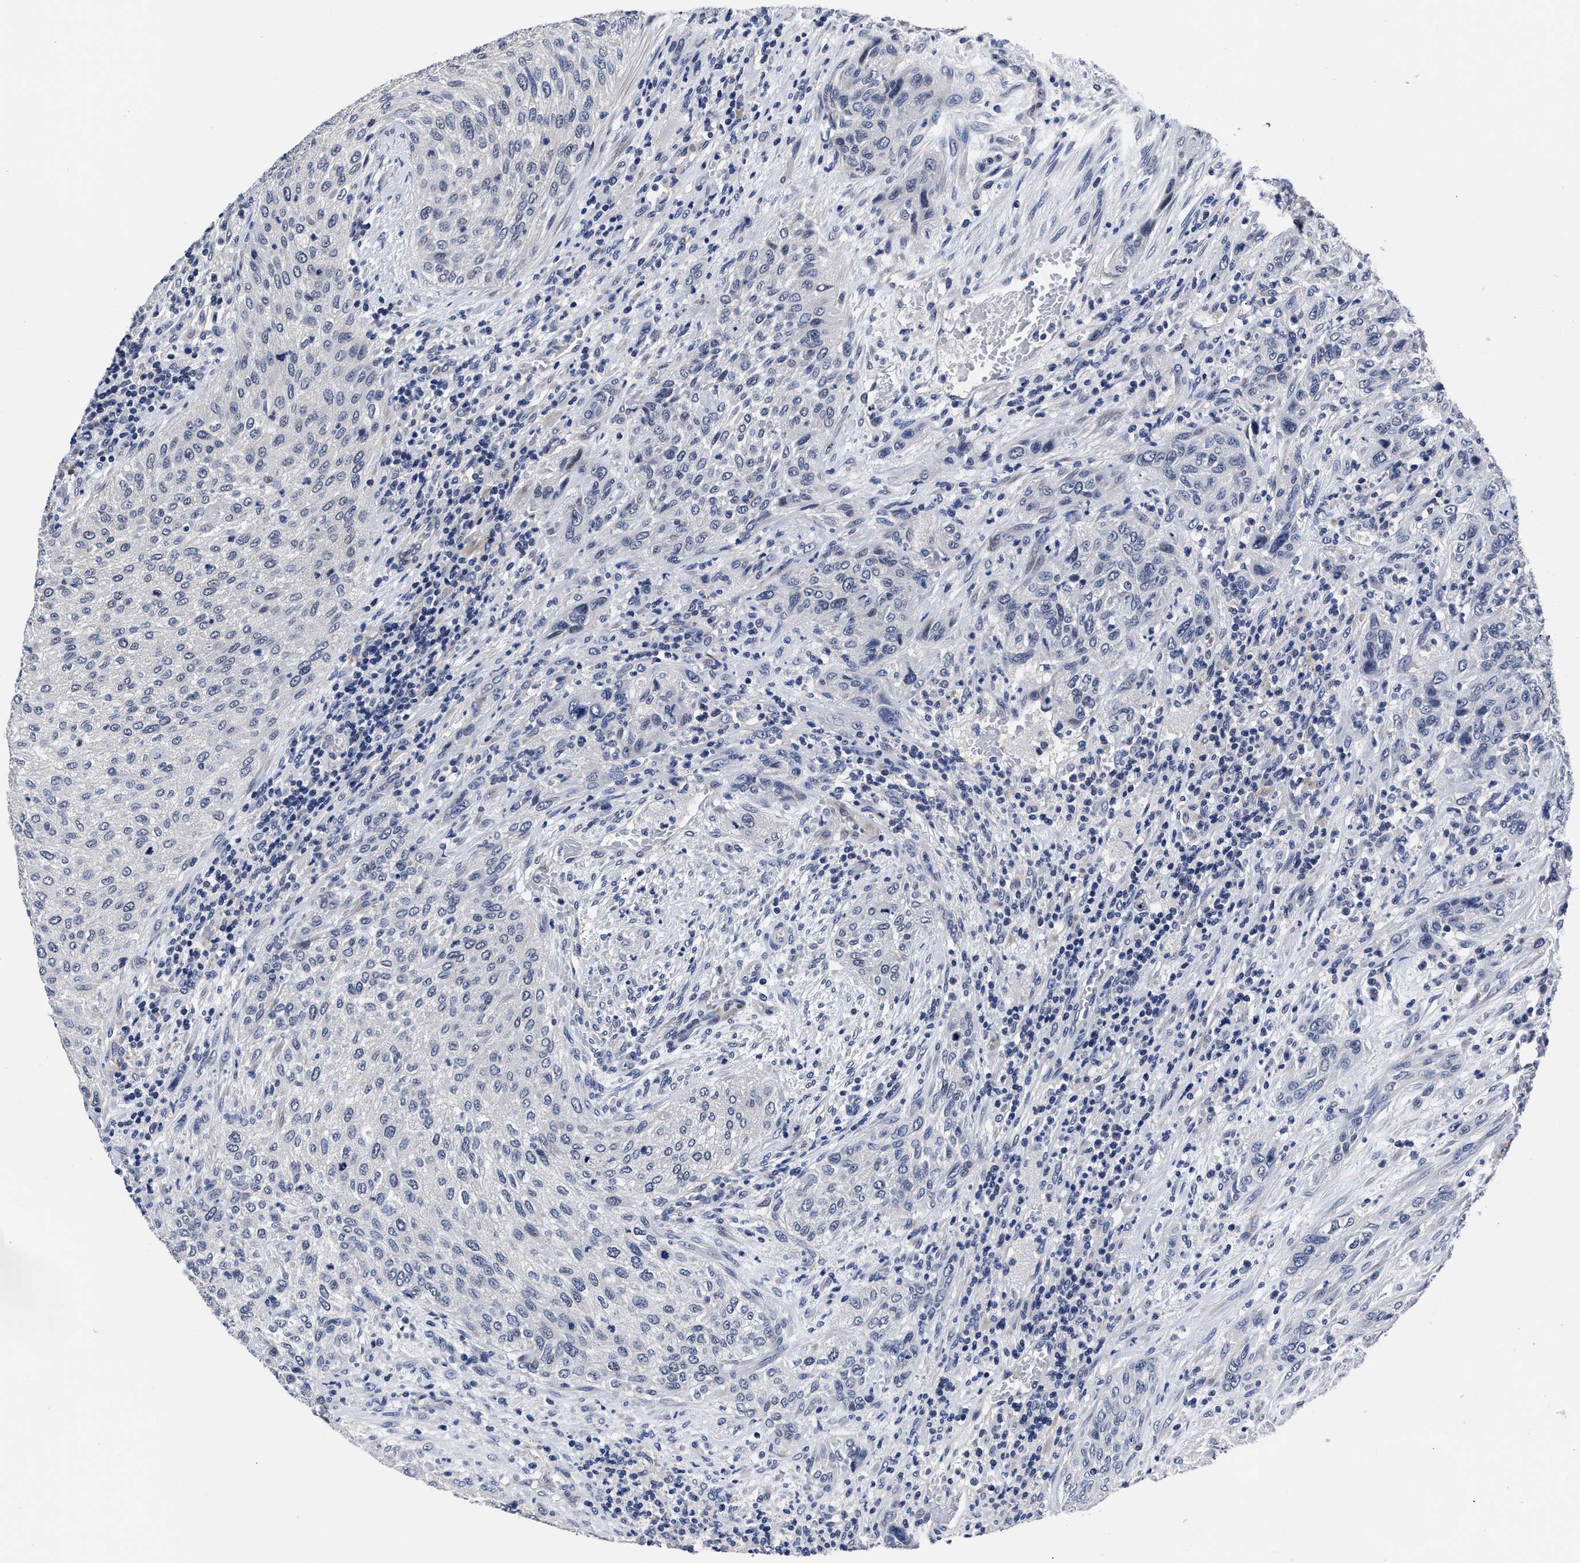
{"staining": {"intensity": "negative", "quantity": "none", "location": "none"}, "tissue": "urothelial cancer", "cell_type": "Tumor cells", "image_type": "cancer", "snomed": [{"axis": "morphology", "description": "Urothelial carcinoma, Low grade"}, {"axis": "morphology", "description": "Urothelial carcinoma, High grade"}, {"axis": "topography", "description": "Urinary bladder"}], "caption": "Immunohistochemistry (IHC) image of neoplastic tissue: urothelial cancer stained with DAB (3,3'-diaminobenzidine) exhibits no significant protein positivity in tumor cells.", "gene": "OLFML2A", "patient": {"sex": "male", "age": 35}}